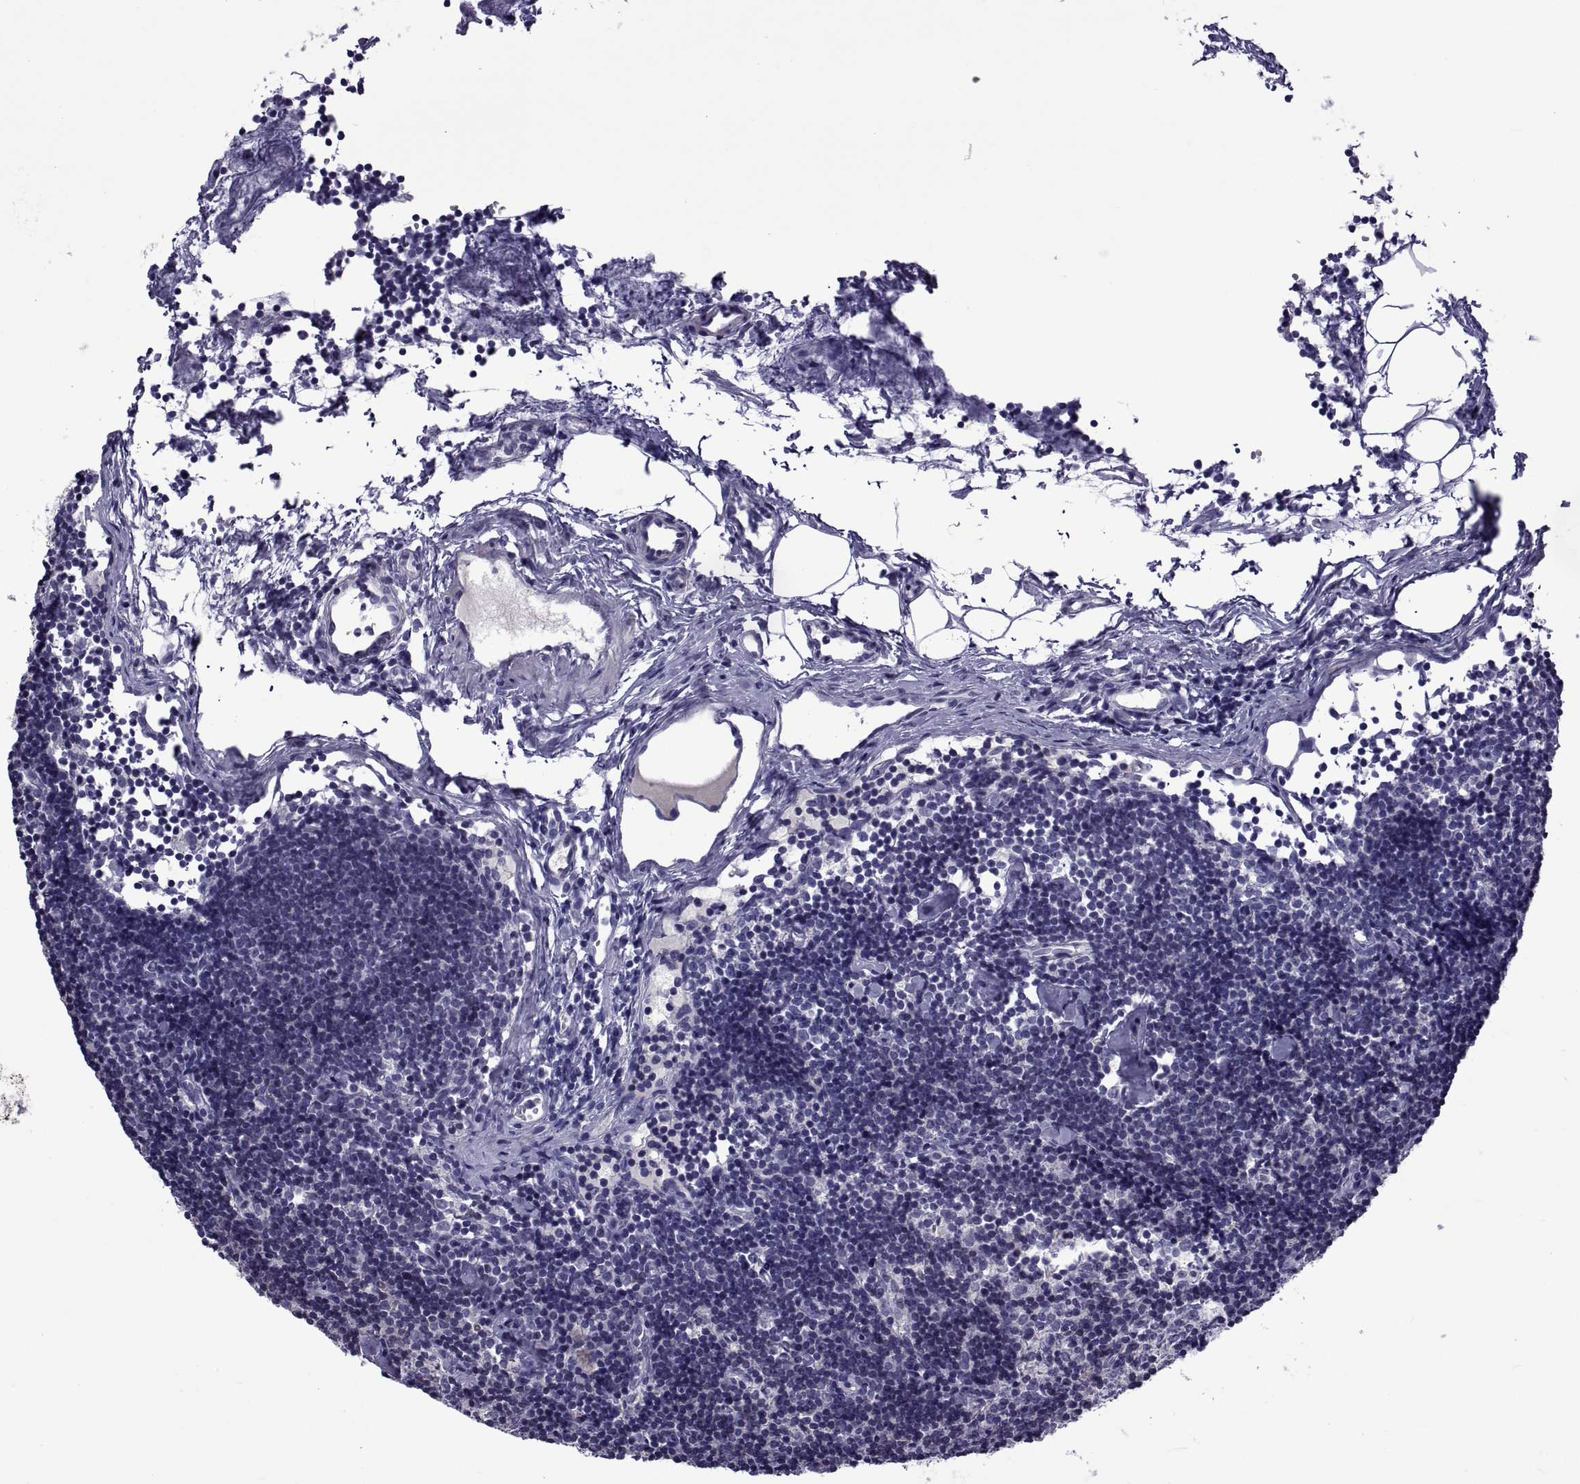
{"staining": {"intensity": "negative", "quantity": "none", "location": "none"}, "tissue": "lymph node", "cell_type": "Germinal center cells", "image_type": "normal", "snomed": [{"axis": "morphology", "description": "Normal tissue, NOS"}, {"axis": "topography", "description": "Lymph node"}], "caption": "This photomicrograph is of normal lymph node stained with IHC to label a protein in brown with the nuclei are counter-stained blue. There is no expression in germinal center cells. The staining was performed using DAB to visualize the protein expression in brown, while the nuclei were stained in blue with hematoxylin (Magnification: 20x).", "gene": "LCN9", "patient": {"sex": "female", "age": 42}}